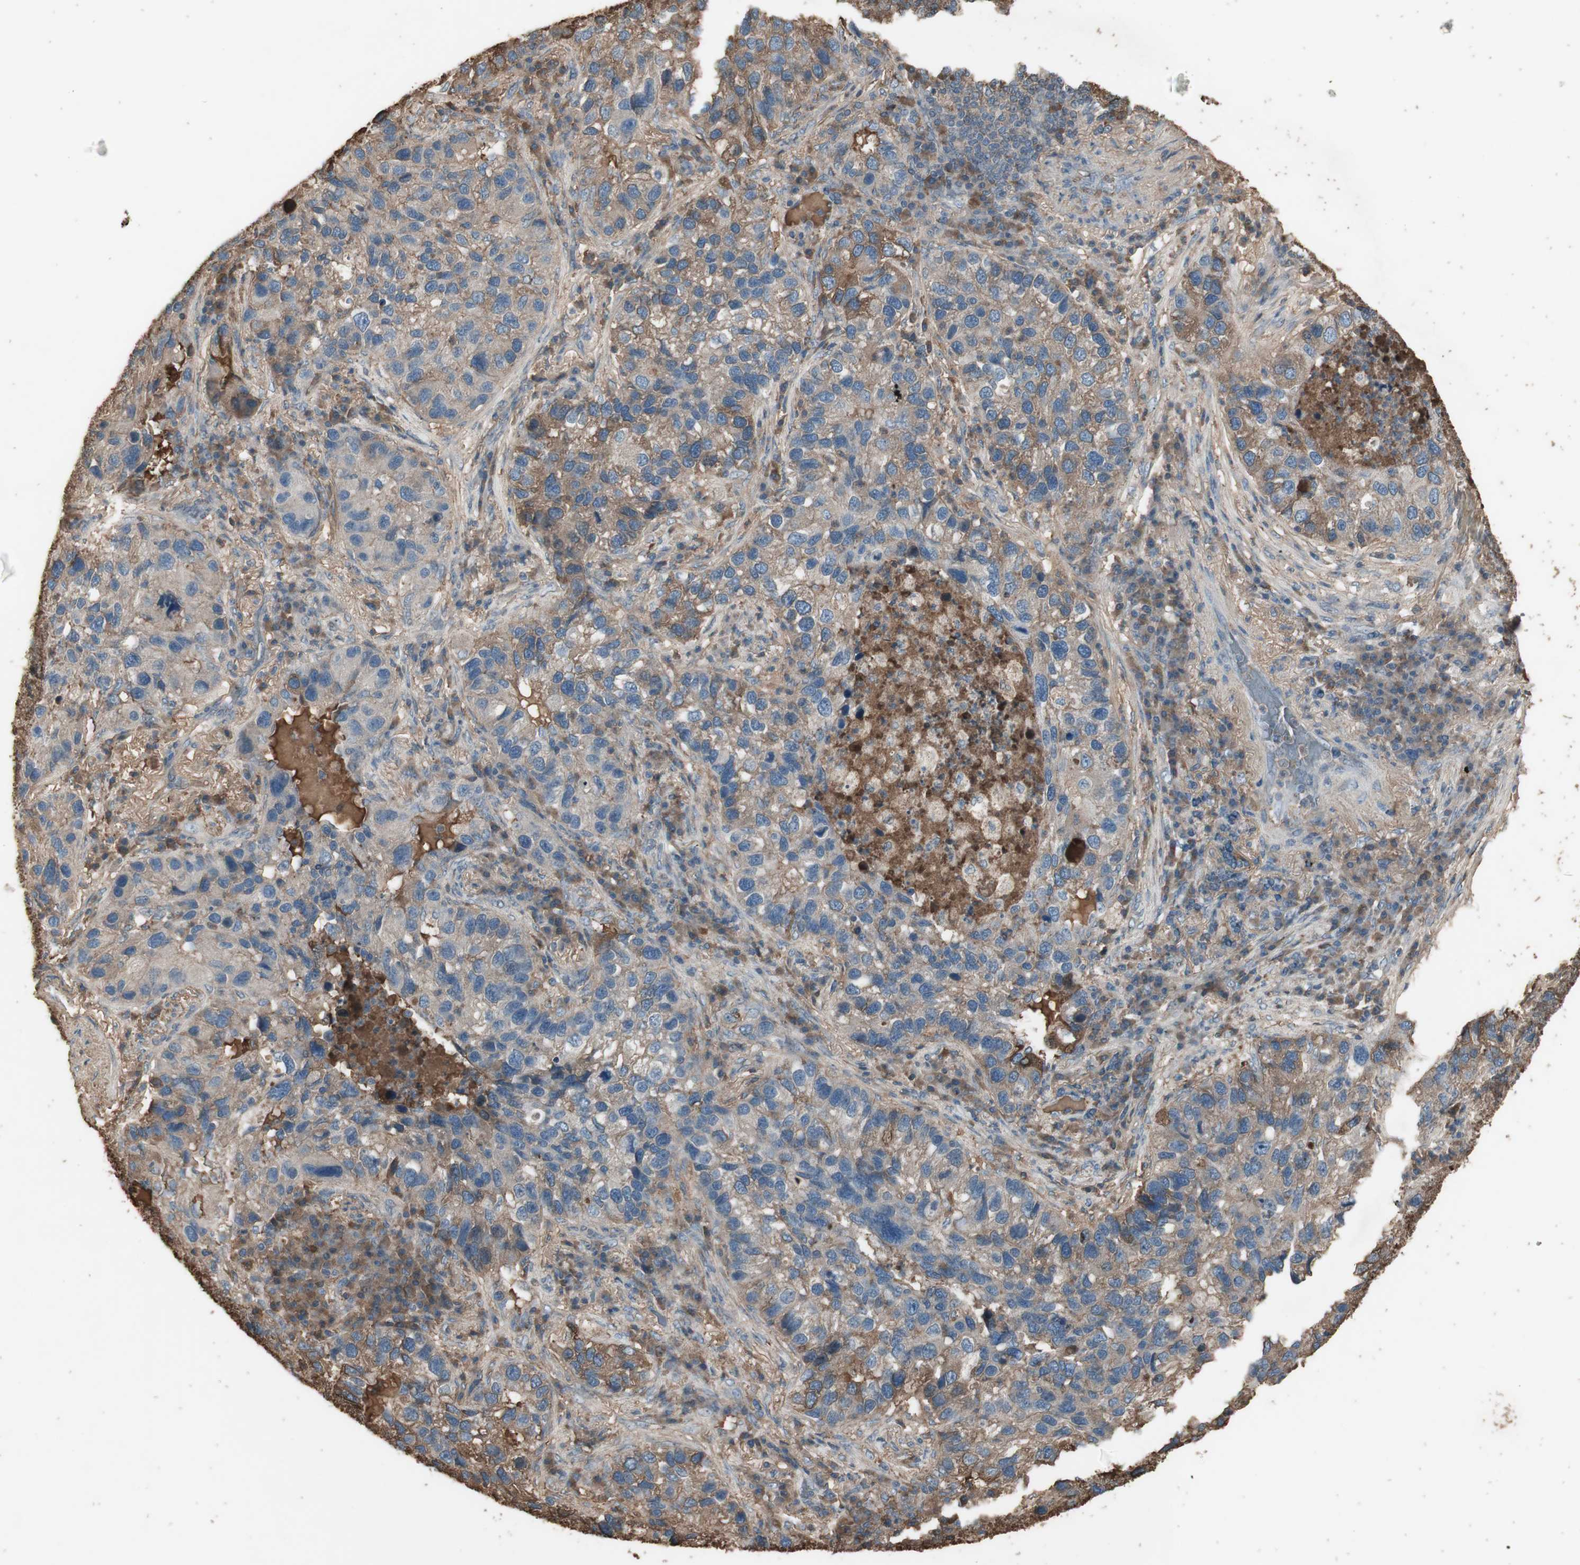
{"staining": {"intensity": "weak", "quantity": "25%-75%", "location": "cytoplasmic/membranous"}, "tissue": "lung cancer", "cell_type": "Tumor cells", "image_type": "cancer", "snomed": [{"axis": "morphology", "description": "Normal tissue, NOS"}, {"axis": "morphology", "description": "Adenocarcinoma, NOS"}, {"axis": "topography", "description": "Bronchus"}, {"axis": "topography", "description": "Lung"}], "caption": "Immunohistochemistry (DAB (3,3'-diaminobenzidine)) staining of lung cancer exhibits weak cytoplasmic/membranous protein positivity in approximately 25%-75% of tumor cells. (IHC, brightfield microscopy, high magnification).", "gene": "MMP14", "patient": {"sex": "male", "age": 54}}